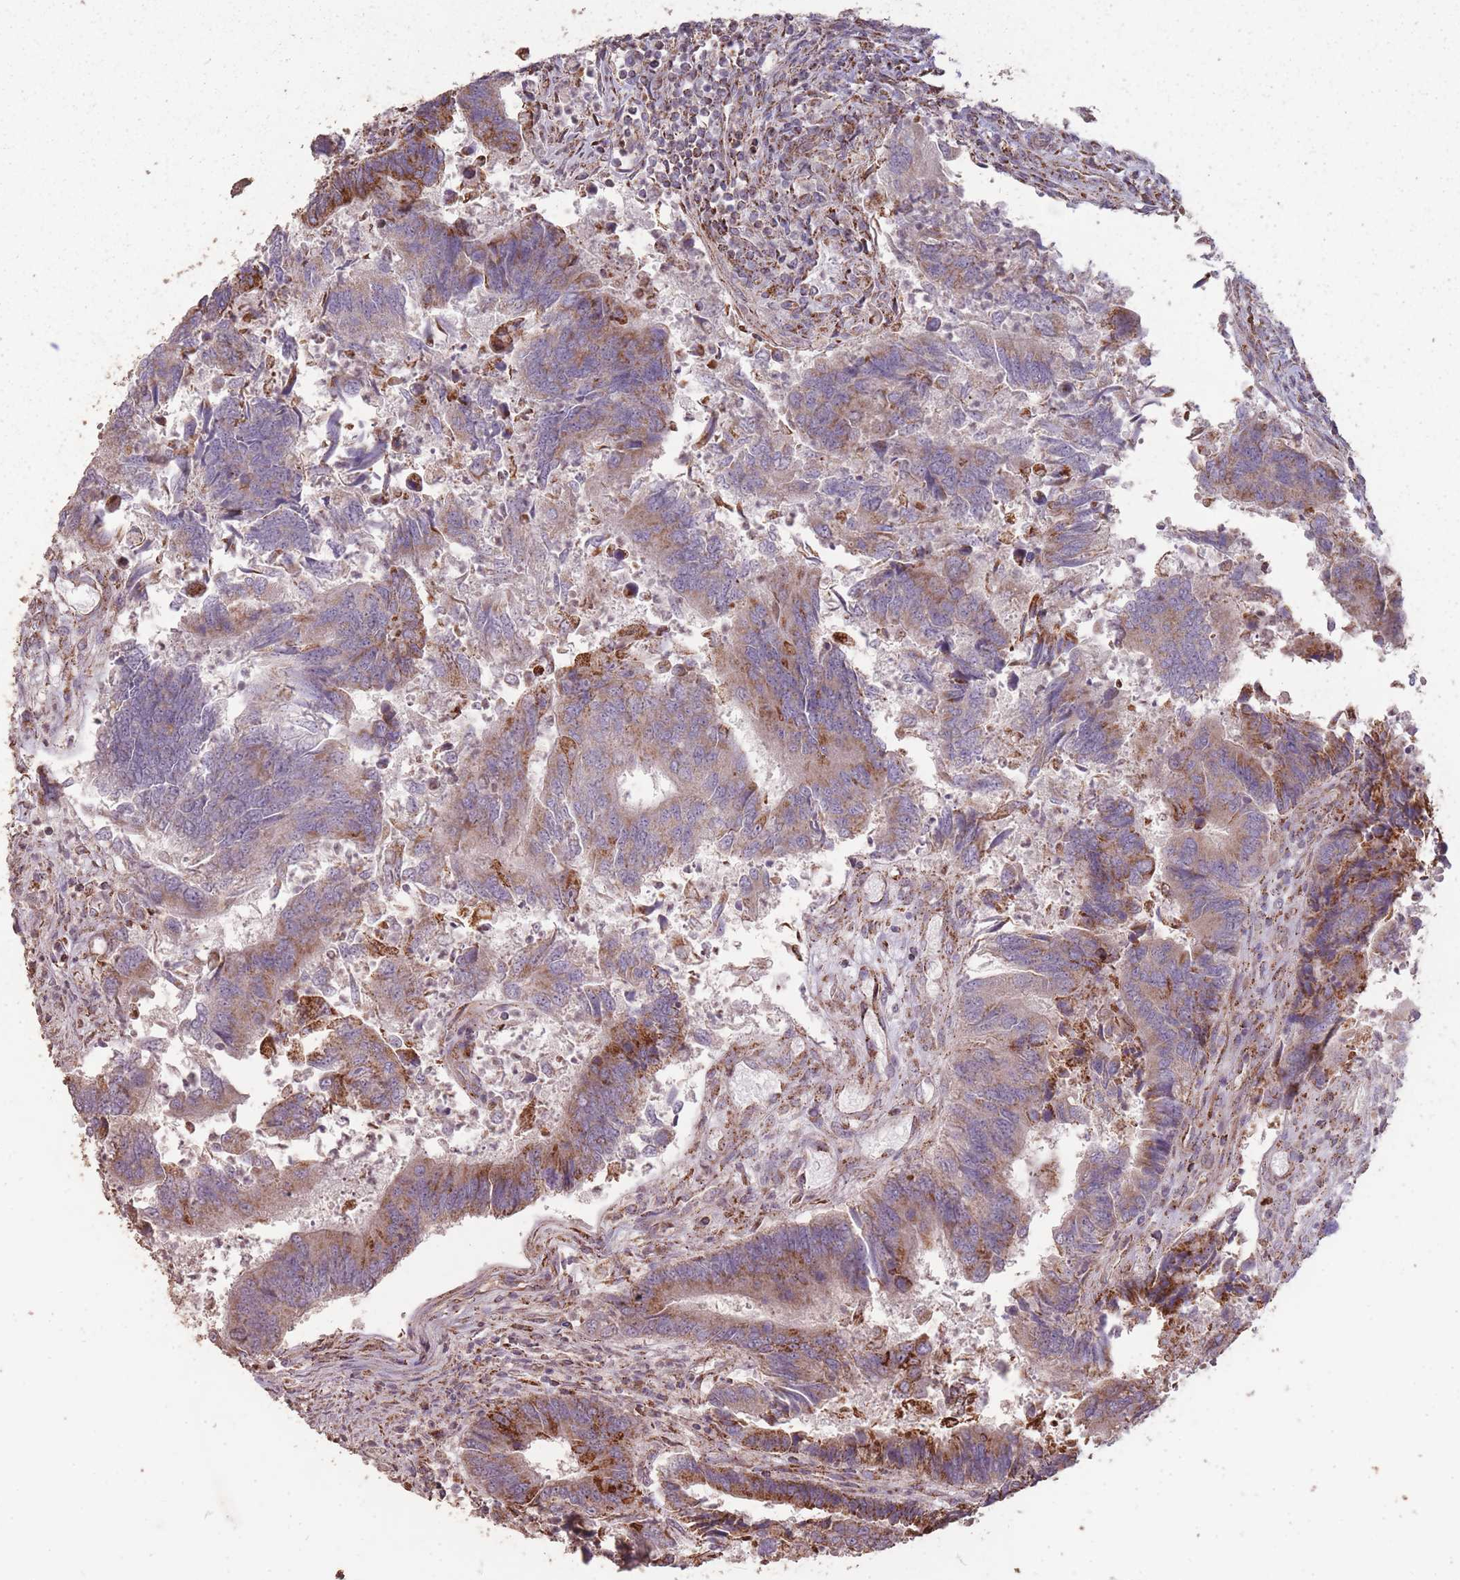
{"staining": {"intensity": "strong", "quantity": "25%-75%", "location": "cytoplasmic/membranous"}, "tissue": "colorectal cancer", "cell_type": "Tumor cells", "image_type": "cancer", "snomed": [{"axis": "morphology", "description": "Adenocarcinoma, NOS"}, {"axis": "topography", "description": "Colon"}], "caption": "An image showing strong cytoplasmic/membranous staining in about 25%-75% of tumor cells in colorectal cancer, as visualized by brown immunohistochemical staining.", "gene": "CNOT8", "patient": {"sex": "female", "age": 67}}